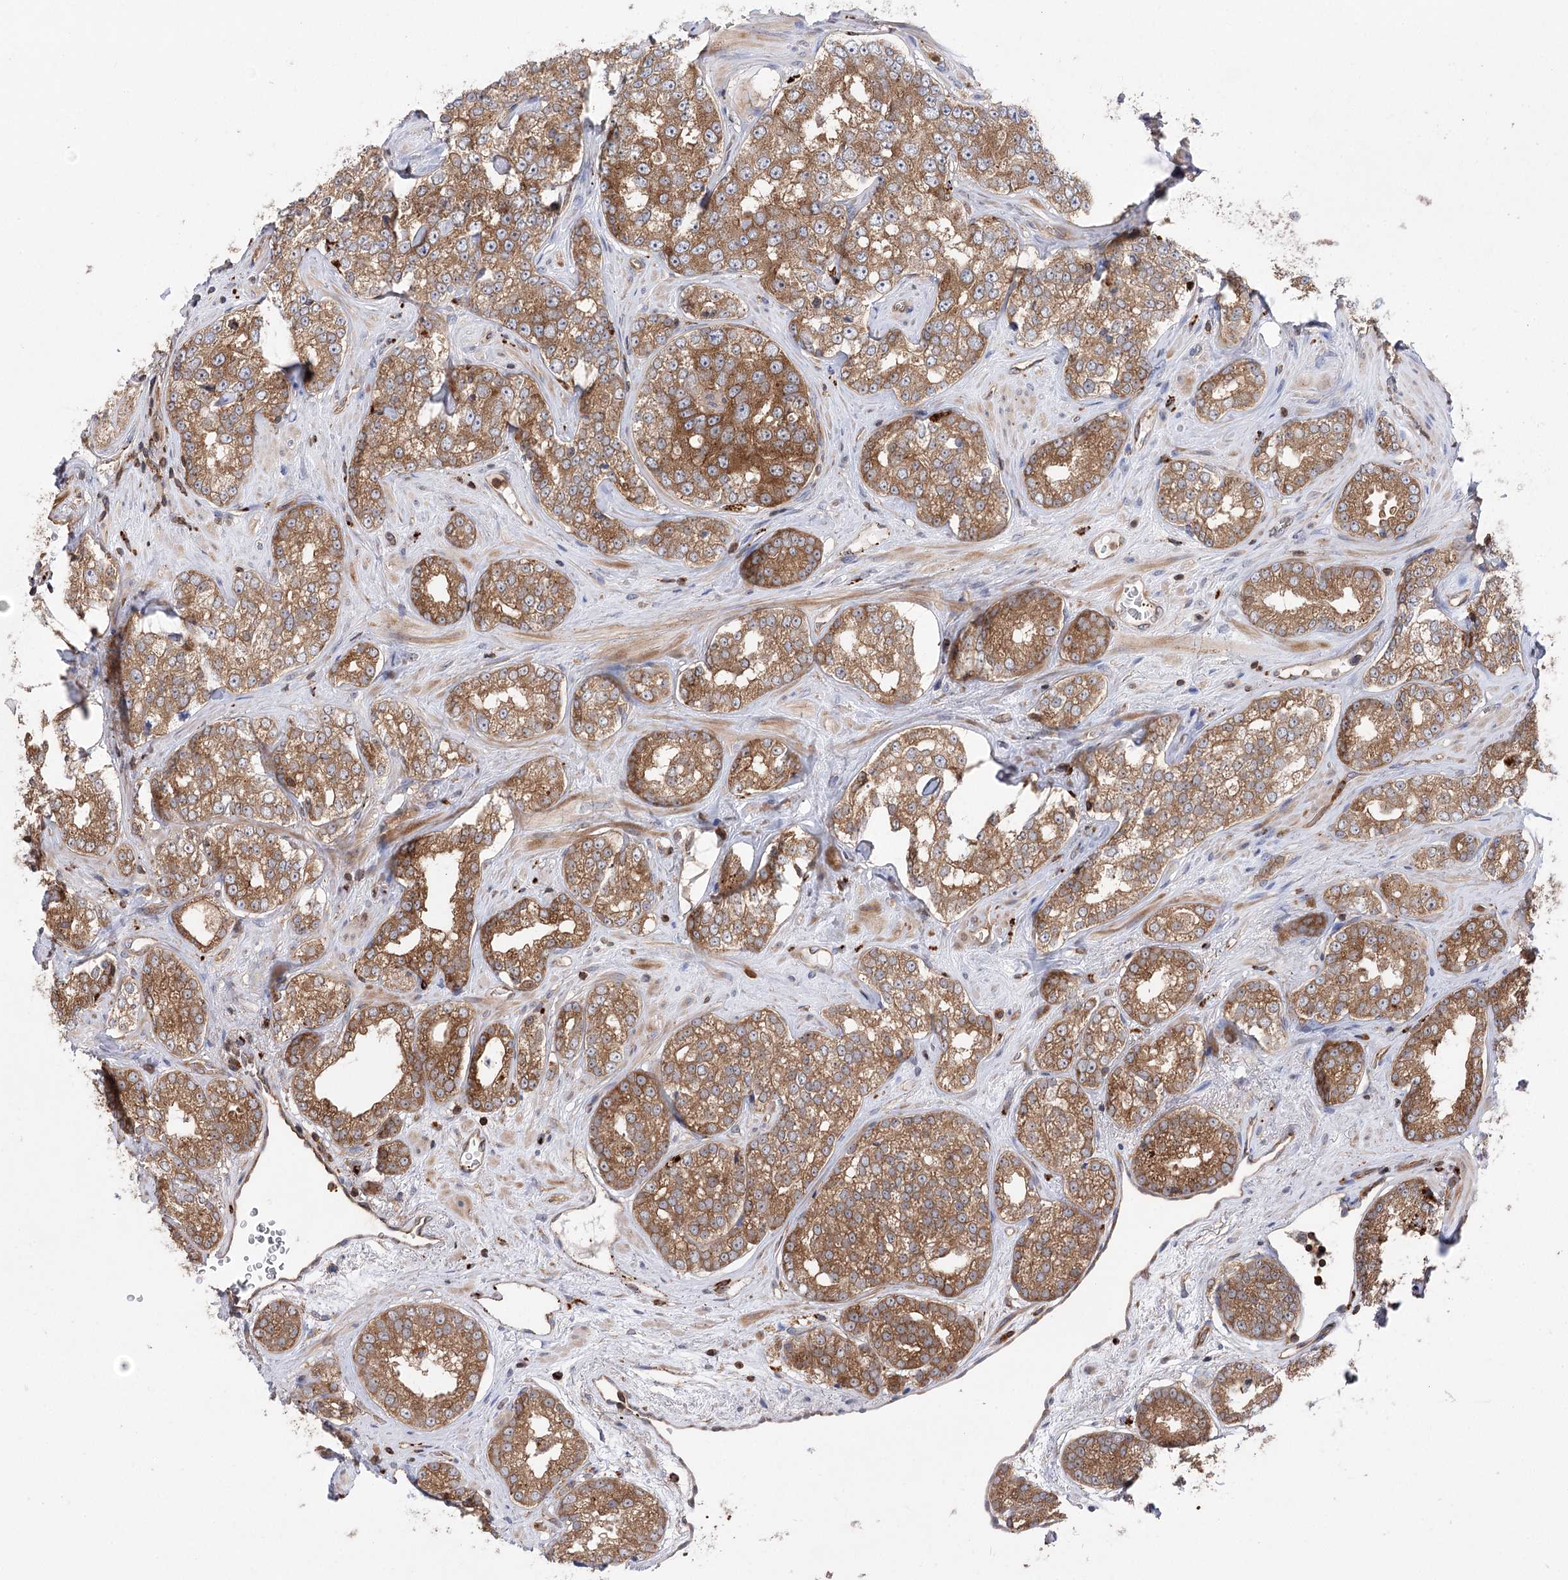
{"staining": {"intensity": "moderate", "quantity": ">75%", "location": "cytoplasmic/membranous"}, "tissue": "prostate cancer", "cell_type": "Tumor cells", "image_type": "cancer", "snomed": [{"axis": "morphology", "description": "Normal tissue, NOS"}, {"axis": "morphology", "description": "Adenocarcinoma, High grade"}, {"axis": "topography", "description": "Prostate"}], "caption": "This is an image of immunohistochemistry staining of prostate cancer (adenocarcinoma (high-grade)), which shows moderate positivity in the cytoplasmic/membranous of tumor cells.", "gene": "VPS37B", "patient": {"sex": "male", "age": 83}}